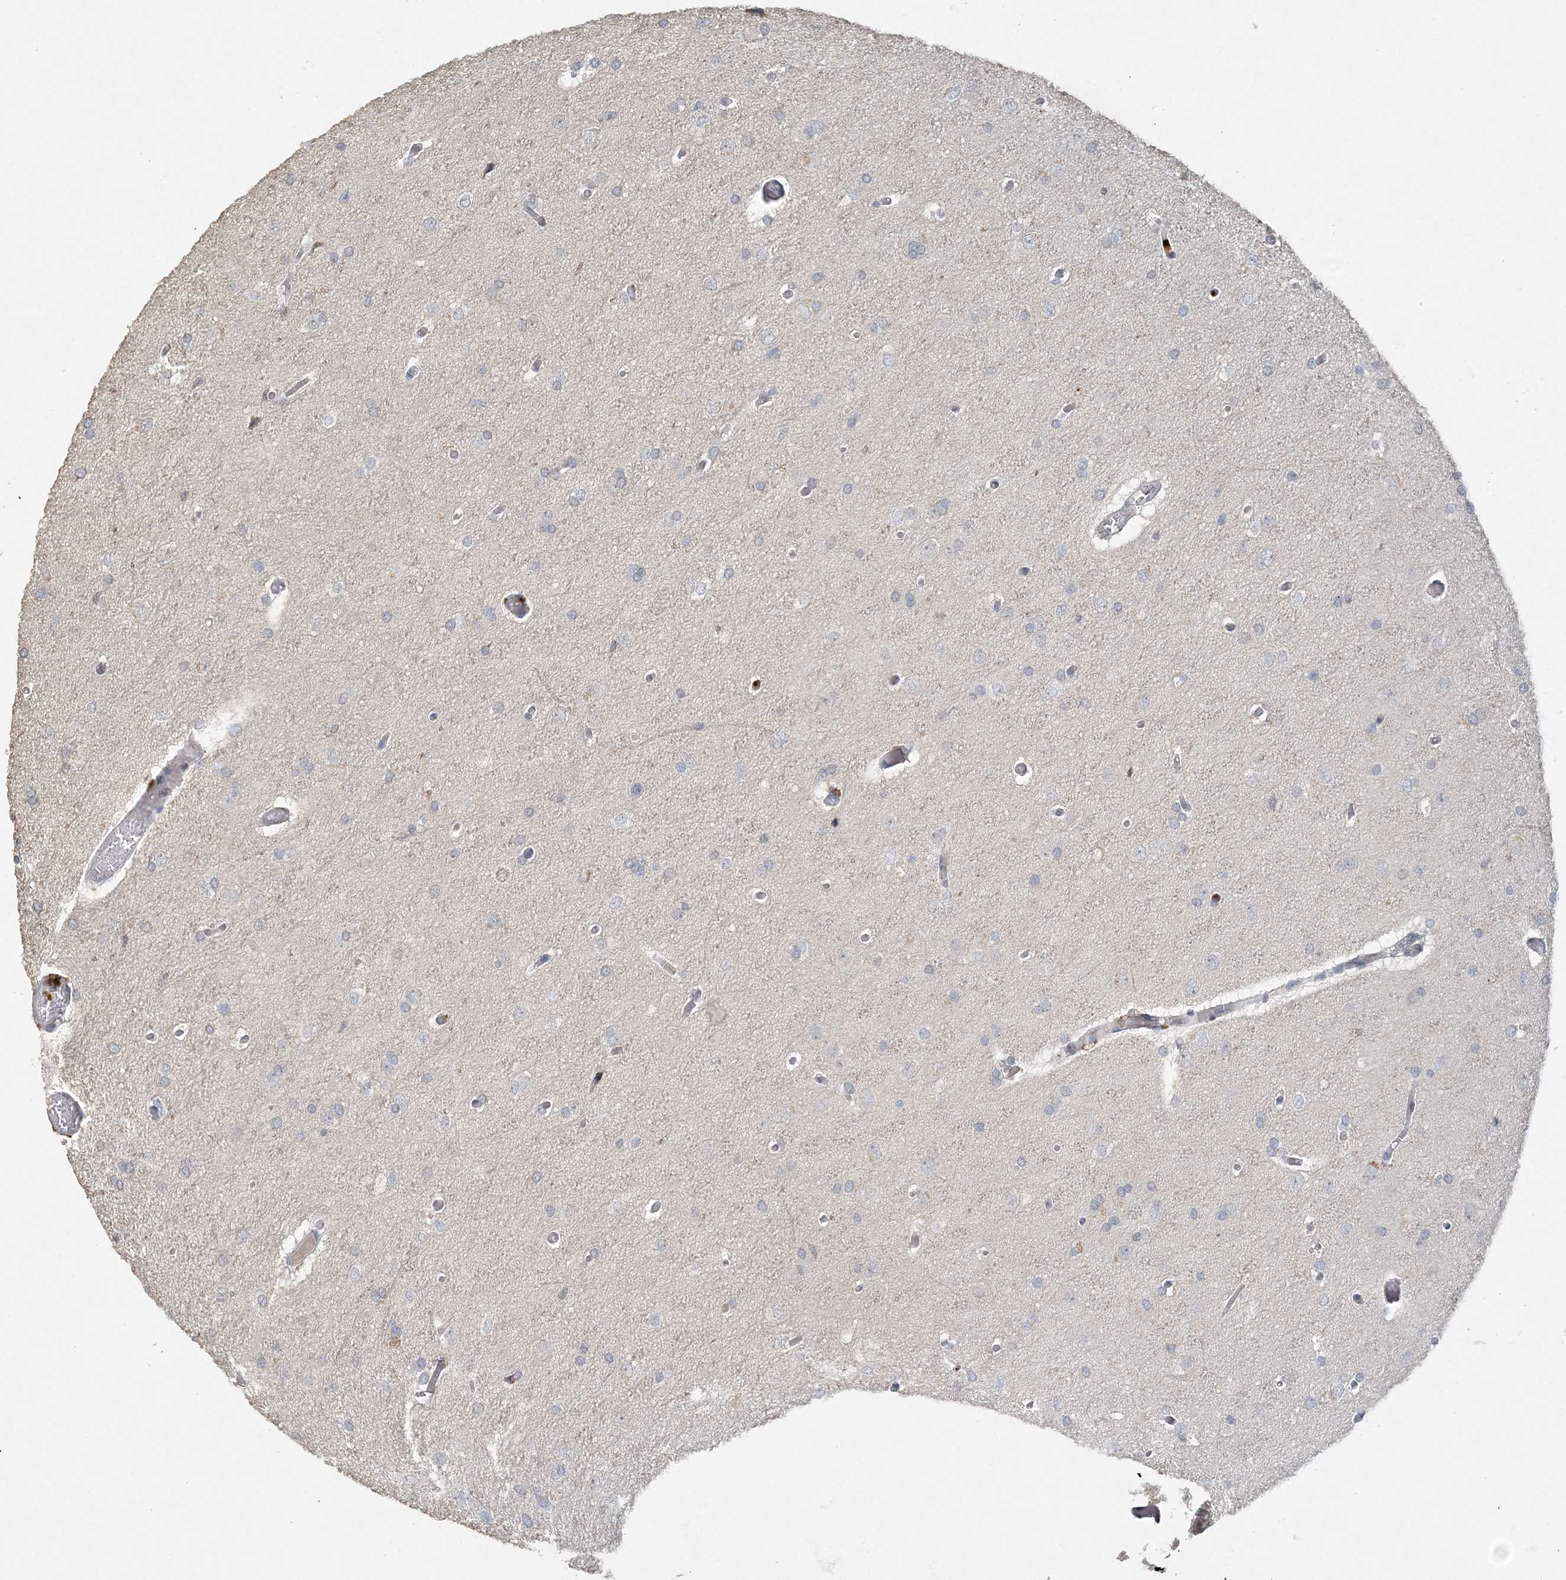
{"staining": {"intensity": "negative", "quantity": "none", "location": "none"}, "tissue": "glioma", "cell_type": "Tumor cells", "image_type": "cancer", "snomed": [{"axis": "morphology", "description": "Glioma, malignant, High grade"}, {"axis": "topography", "description": "Cerebral cortex"}], "caption": "Human high-grade glioma (malignant) stained for a protein using immunohistochemistry (IHC) exhibits no staining in tumor cells.", "gene": "FAM110A", "patient": {"sex": "female", "age": 36}}